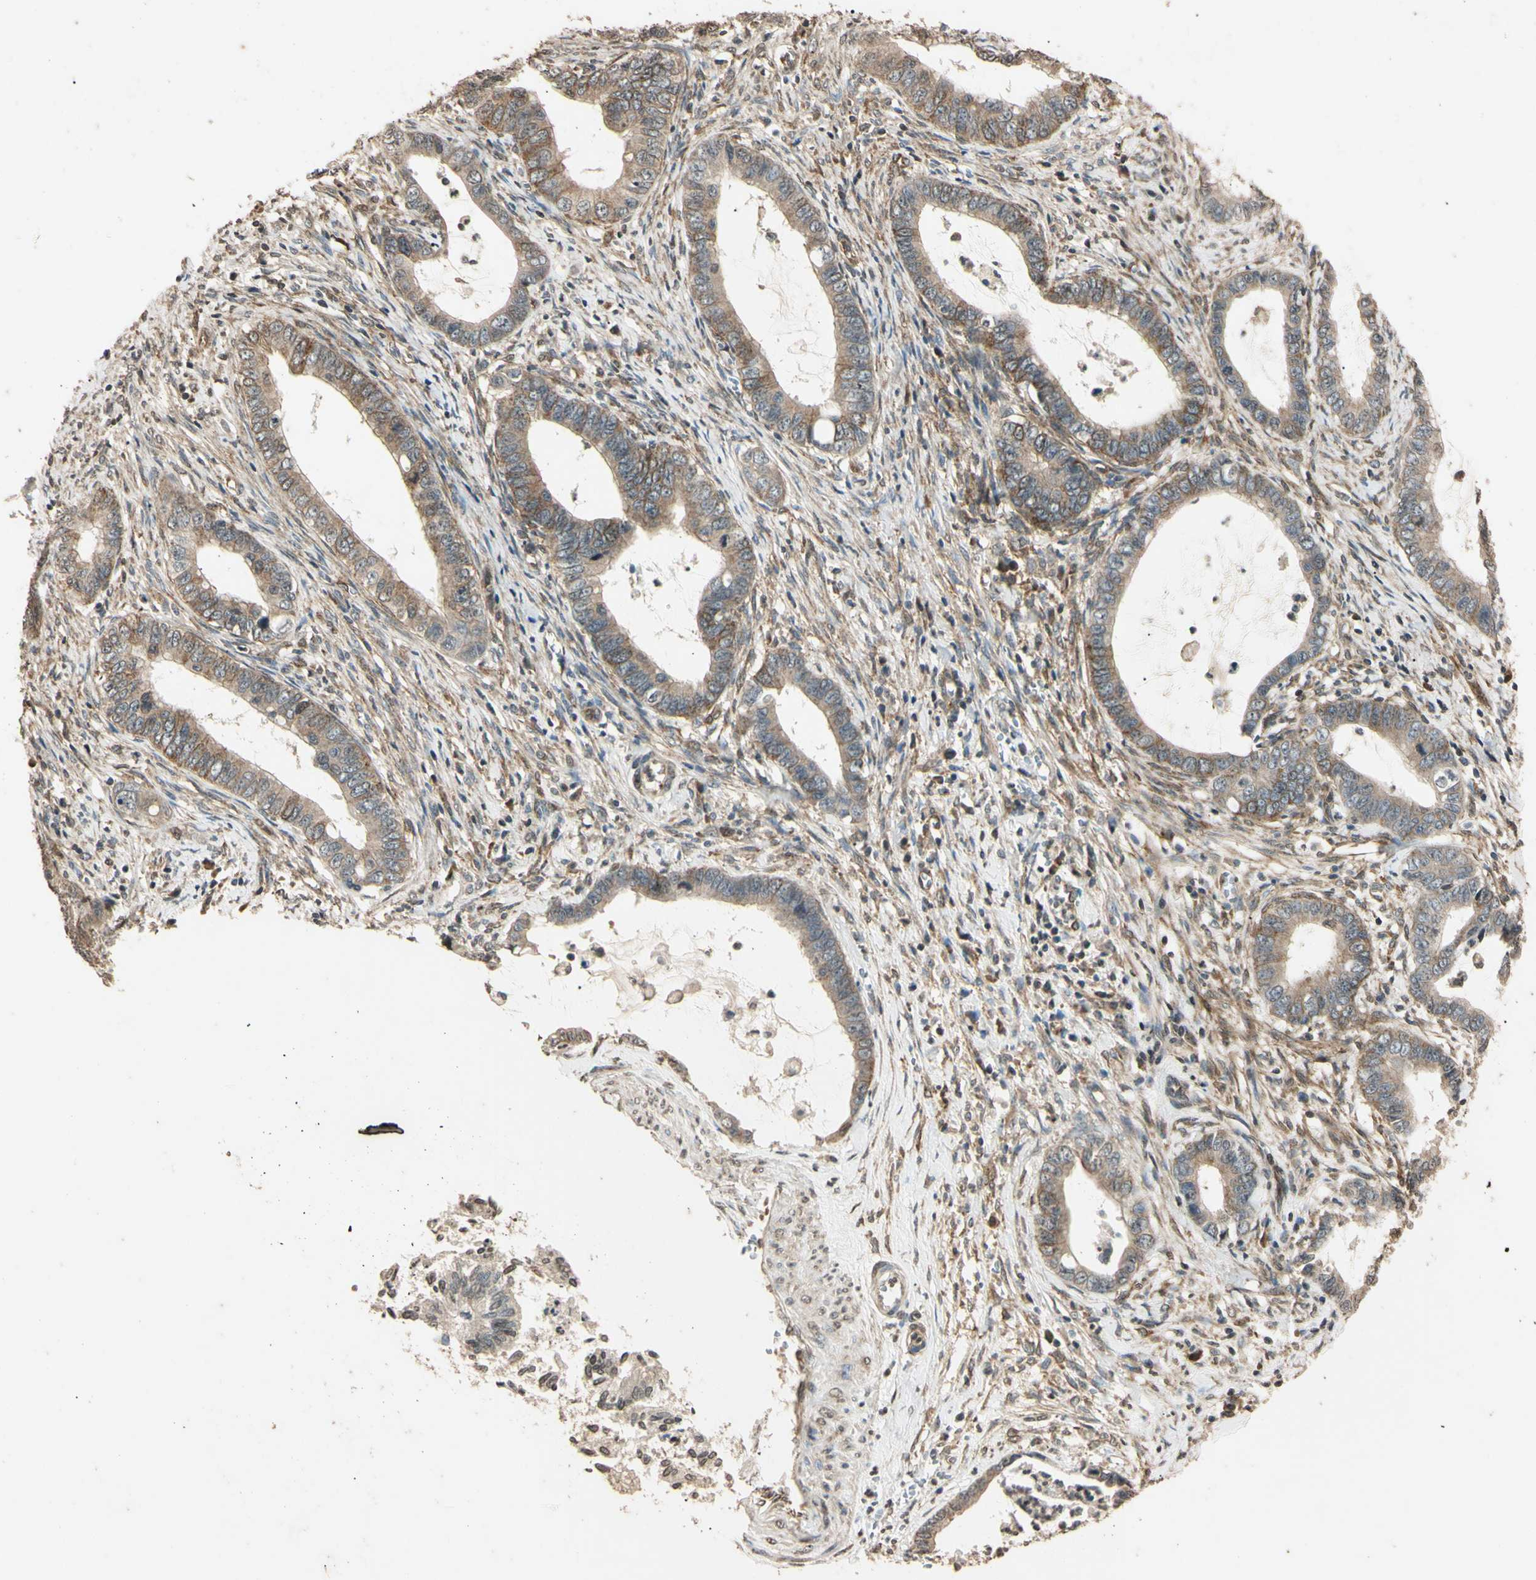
{"staining": {"intensity": "moderate", "quantity": "25%-75%", "location": "cytoplasmic/membranous"}, "tissue": "cervical cancer", "cell_type": "Tumor cells", "image_type": "cancer", "snomed": [{"axis": "morphology", "description": "Adenocarcinoma, NOS"}, {"axis": "topography", "description": "Cervix"}], "caption": "A brown stain shows moderate cytoplasmic/membranous staining of a protein in human cervical cancer (adenocarcinoma) tumor cells.", "gene": "EPN1", "patient": {"sex": "female", "age": 44}}